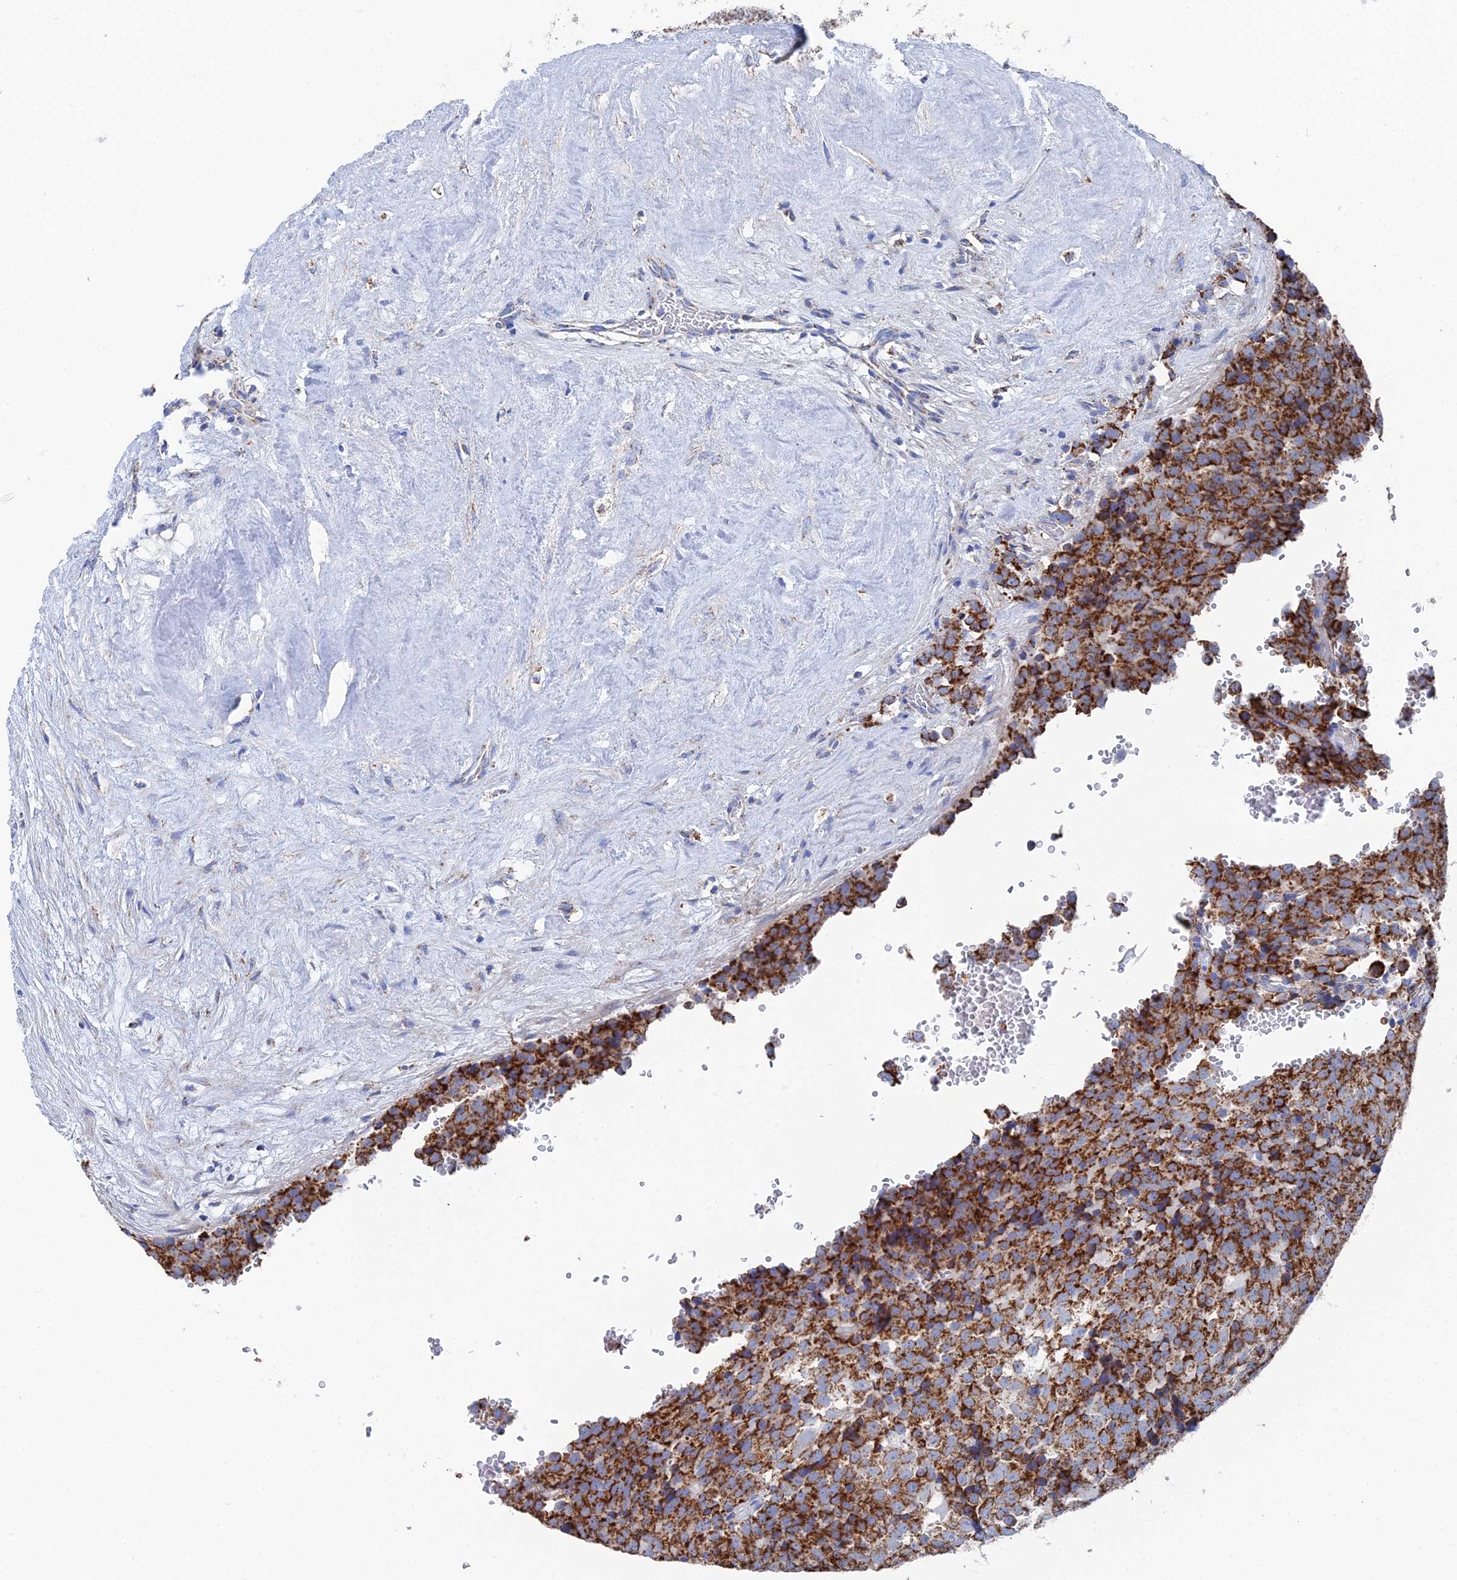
{"staining": {"intensity": "strong", "quantity": ">75%", "location": "cytoplasmic/membranous"}, "tissue": "testis cancer", "cell_type": "Tumor cells", "image_type": "cancer", "snomed": [{"axis": "morphology", "description": "Seminoma, NOS"}, {"axis": "topography", "description": "Testis"}], "caption": "Immunohistochemical staining of testis cancer (seminoma) shows high levels of strong cytoplasmic/membranous expression in about >75% of tumor cells.", "gene": "IFT80", "patient": {"sex": "male", "age": 71}}